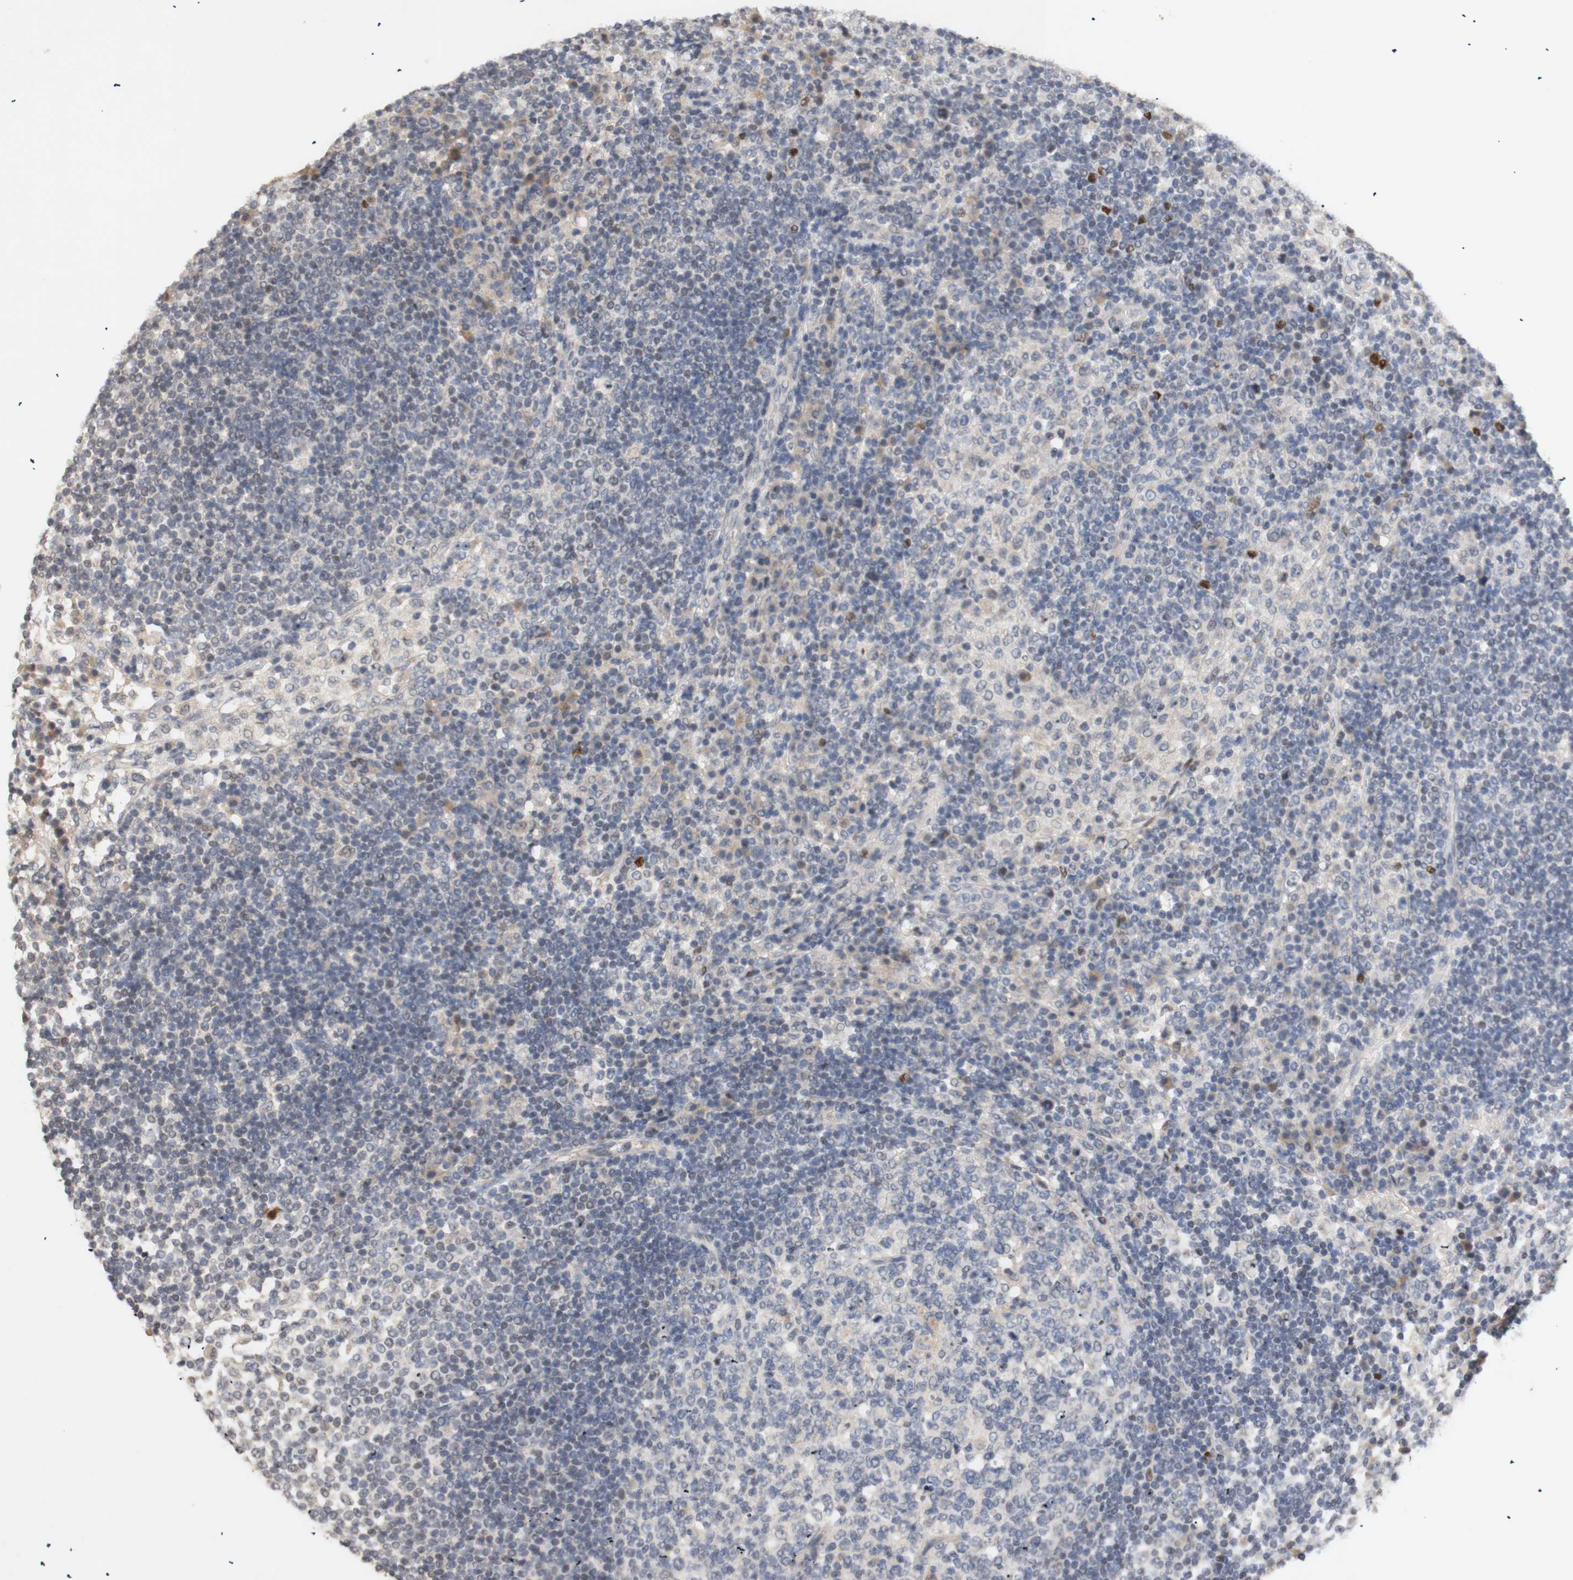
{"staining": {"intensity": "negative", "quantity": "none", "location": "none"}, "tissue": "lymph node", "cell_type": "Germinal center cells", "image_type": "normal", "snomed": [{"axis": "morphology", "description": "Normal tissue, NOS"}, {"axis": "topography", "description": "Lymph node"}], "caption": "Immunohistochemical staining of normal human lymph node displays no significant positivity in germinal center cells. (Brightfield microscopy of DAB immunohistochemistry at high magnification).", "gene": "FOSB", "patient": {"sex": "female", "age": 53}}